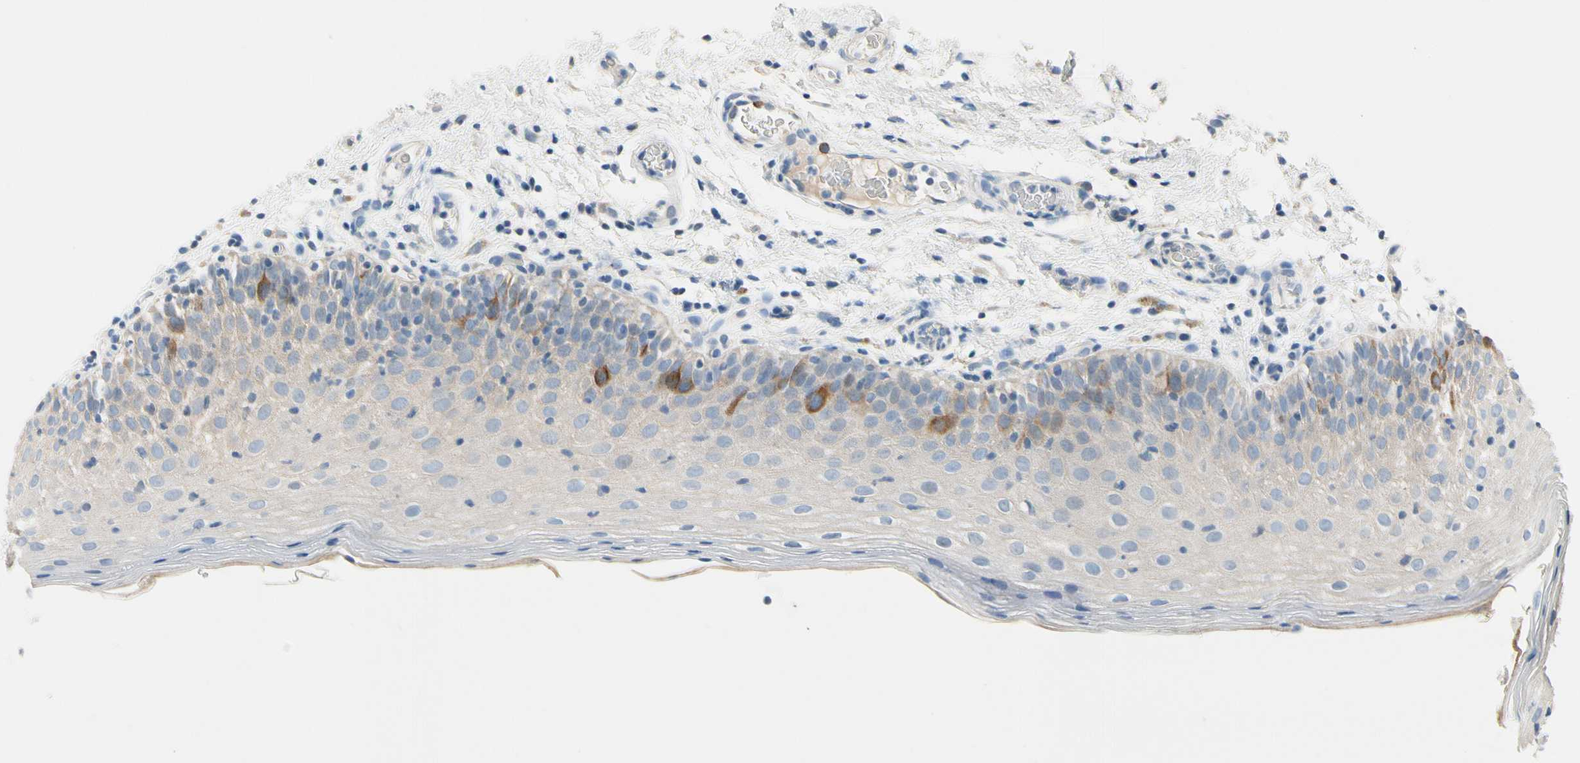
{"staining": {"intensity": "moderate", "quantity": "<25%", "location": "cytoplasmic/membranous"}, "tissue": "oral mucosa", "cell_type": "Squamous epithelial cells", "image_type": "normal", "snomed": [{"axis": "morphology", "description": "Normal tissue, NOS"}, {"axis": "morphology", "description": "Squamous cell carcinoma, NOS"}, {"axis": "topography", "description": "Skeletal muscle"}, {"axis": "topography", "description": "Oral tissue"}], "caption": "Unremarkable oral mucosa exhibits moderate cytoplasmic/membranous positivity in about <25% of squamous epithelial cells.", "gene": "CKAP2", "patient": {"sex": "male", "age": 71}}